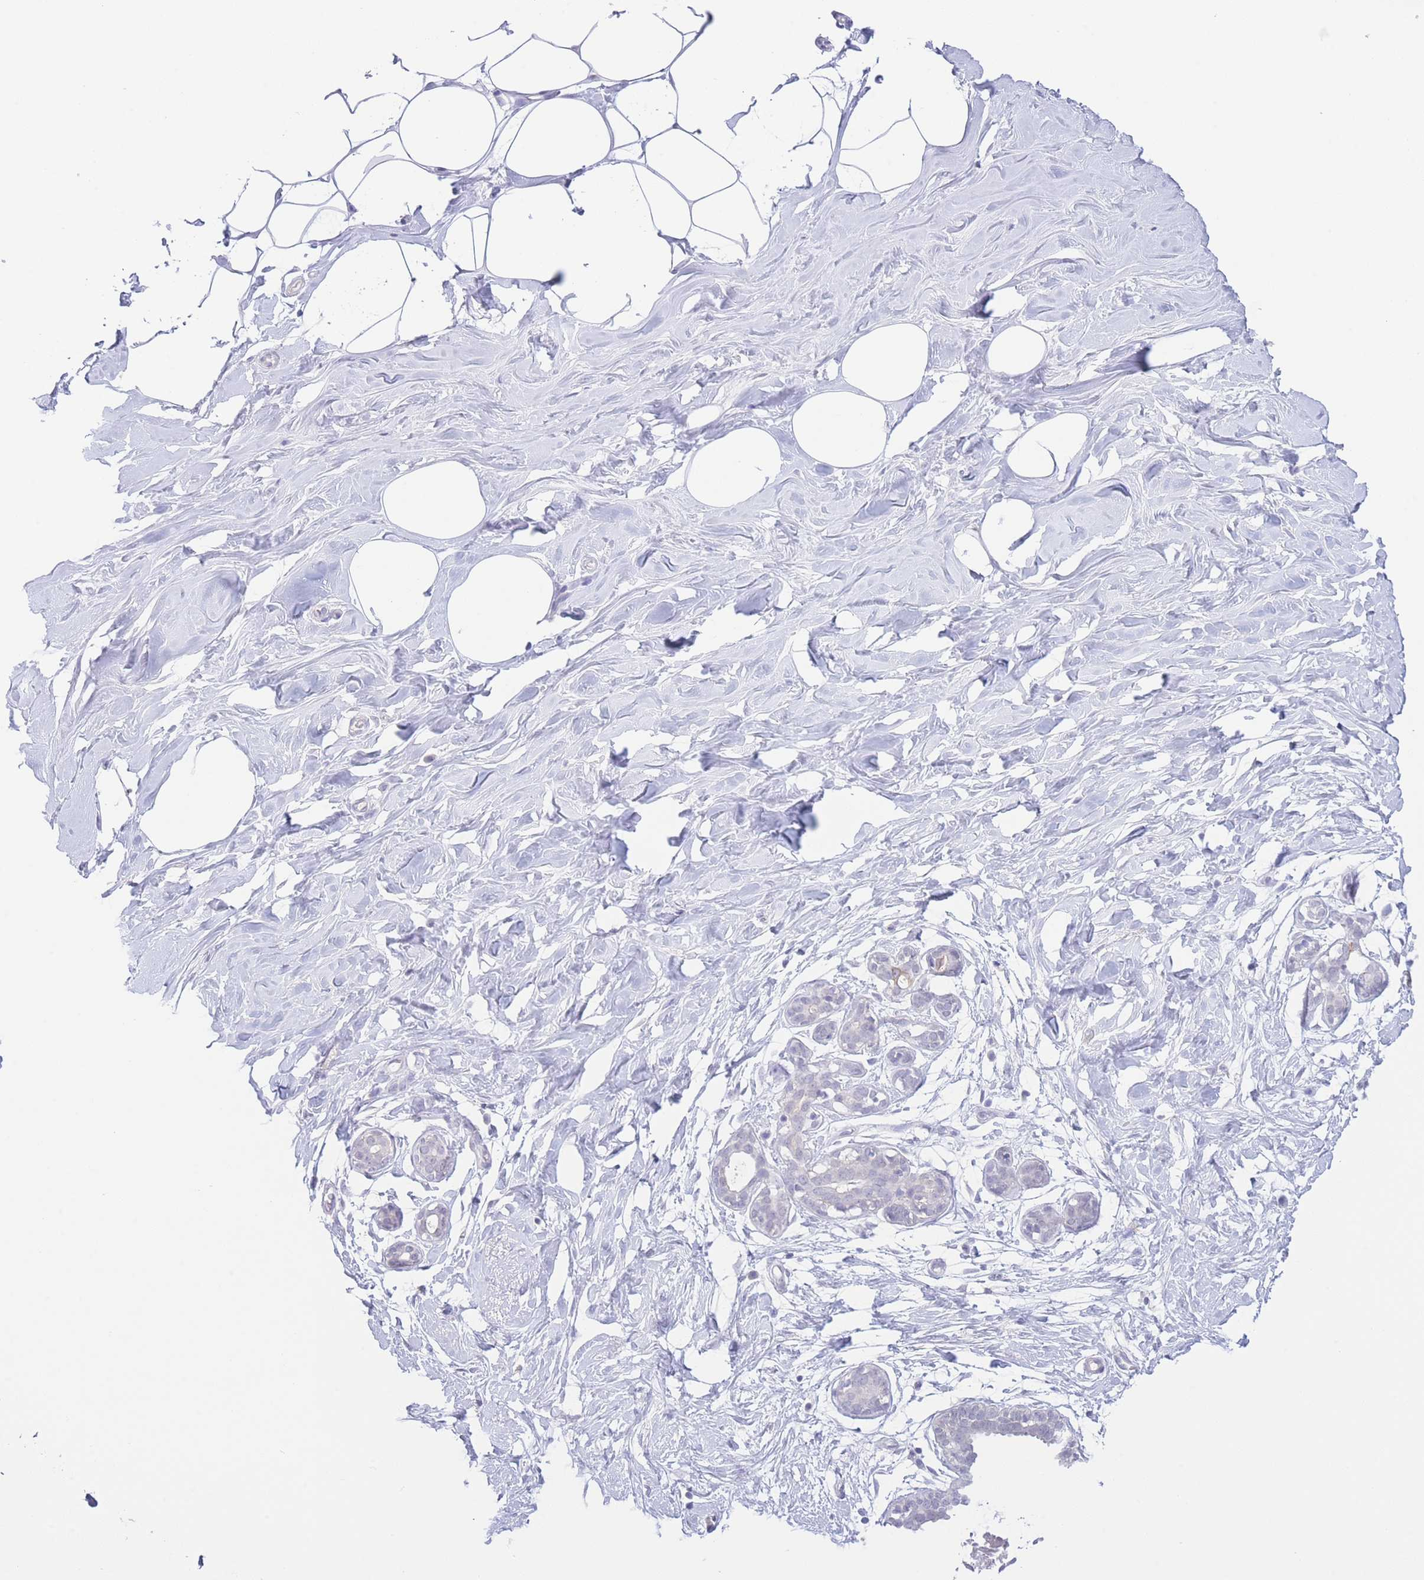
{"staining": {"intensity": "negative", "quantity": "none", "location": "none"}, "tissue": "breast", "cell_type": "Adipocytes", "image_type": "normal", "snomed": [{"axis": "morphology", "description": "Normal tissue, NOS"}, {"axis": "topography", "description": "Breast"}], "caption": "The image shows no staining of adipocytes in unremarkable breast. (Brightfield microscopy of DAB (3,3'-diaminobenzidine) immunohistochemistry (IHC) at high magnification).", "gene": "LCLAT1", "patient": {"sex": "female", "age": 27}}